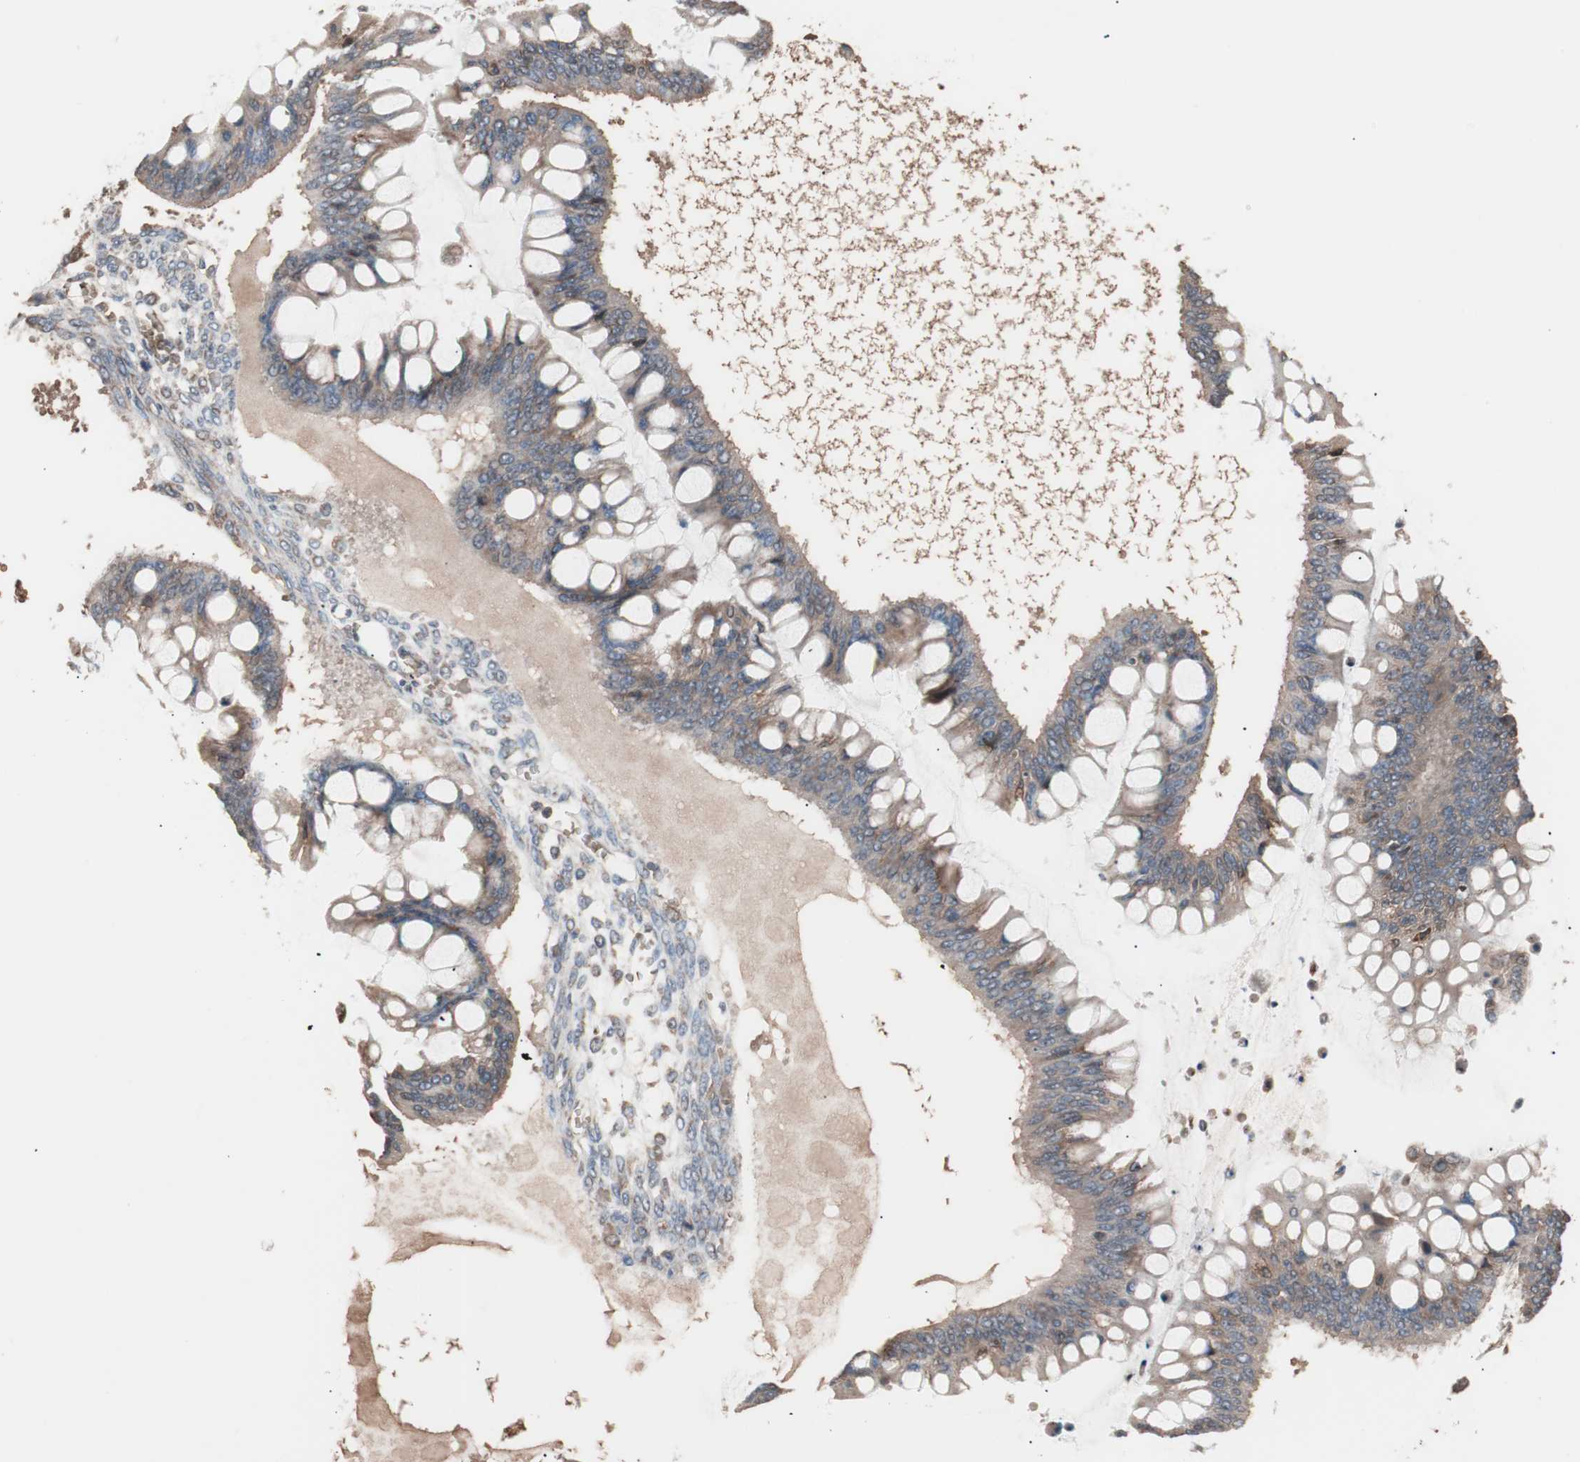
{"staining": {"intensity": "moderate", "quantity": ">75%", "location": "cytoplasmic/membranous"}, "tissue": "ovarian cancer", "cell_type": "Tumor cells", "image_type": "cancer", "snomed": [{"axis": "morphology", "description": "Cystadenocarcinoma, mucinous, NOS"}, {"axis": "topography", "description": "Ovary"}], "caption": "High-power microscopy captured an IHC micrograph of ovarian mucinous cystadenocarcinoma, revealing moderate cytoplasmic/membranous expression in about >75% of tumor cells. The staining was performed using DAB to visualize the protein expression in brown, while the nuclei were stained in blue with hematoxylin (Magnification: 20x).", "gene": "GLYCTK", "patient": {"sex": "female", "age": 73}}